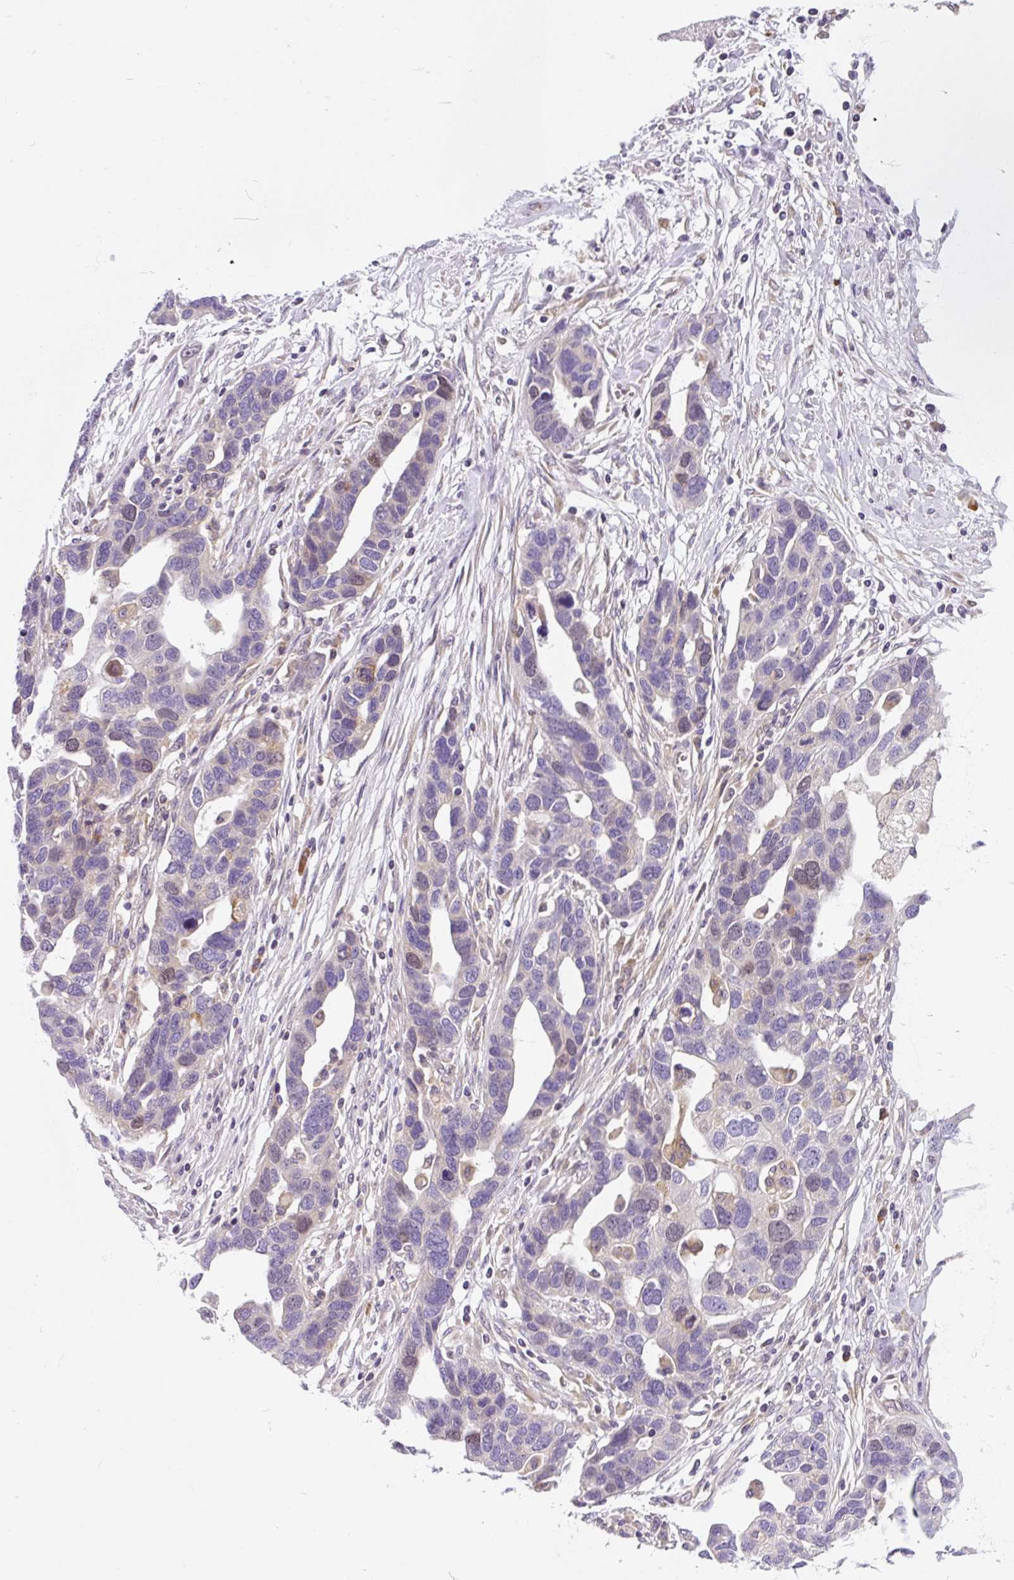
{"staining": {"intensity": "weak", "quantity": "<25%", "location": "nuclear"}, "tissue": "ovarian cancer", "cell_type": "Tumor cells", "image_type": "cancer", "snomed": [{"axis": "morphology", "description": "Cystadenocarcinoma, serous, NOS"}, {"axis": "topography", "description": "Ovary"}], "caption": "A micrograph of ovarian cancer (serous cystadenocarcinoma) stained for a protein displays no brown staining in tumor cells. (Brightfield microscopy of DAB (3,3'-diaminobenzidine) IHC at high magnification).", "gene": "CYP20A1", "patient": {"sex": "female", "age": 54}}